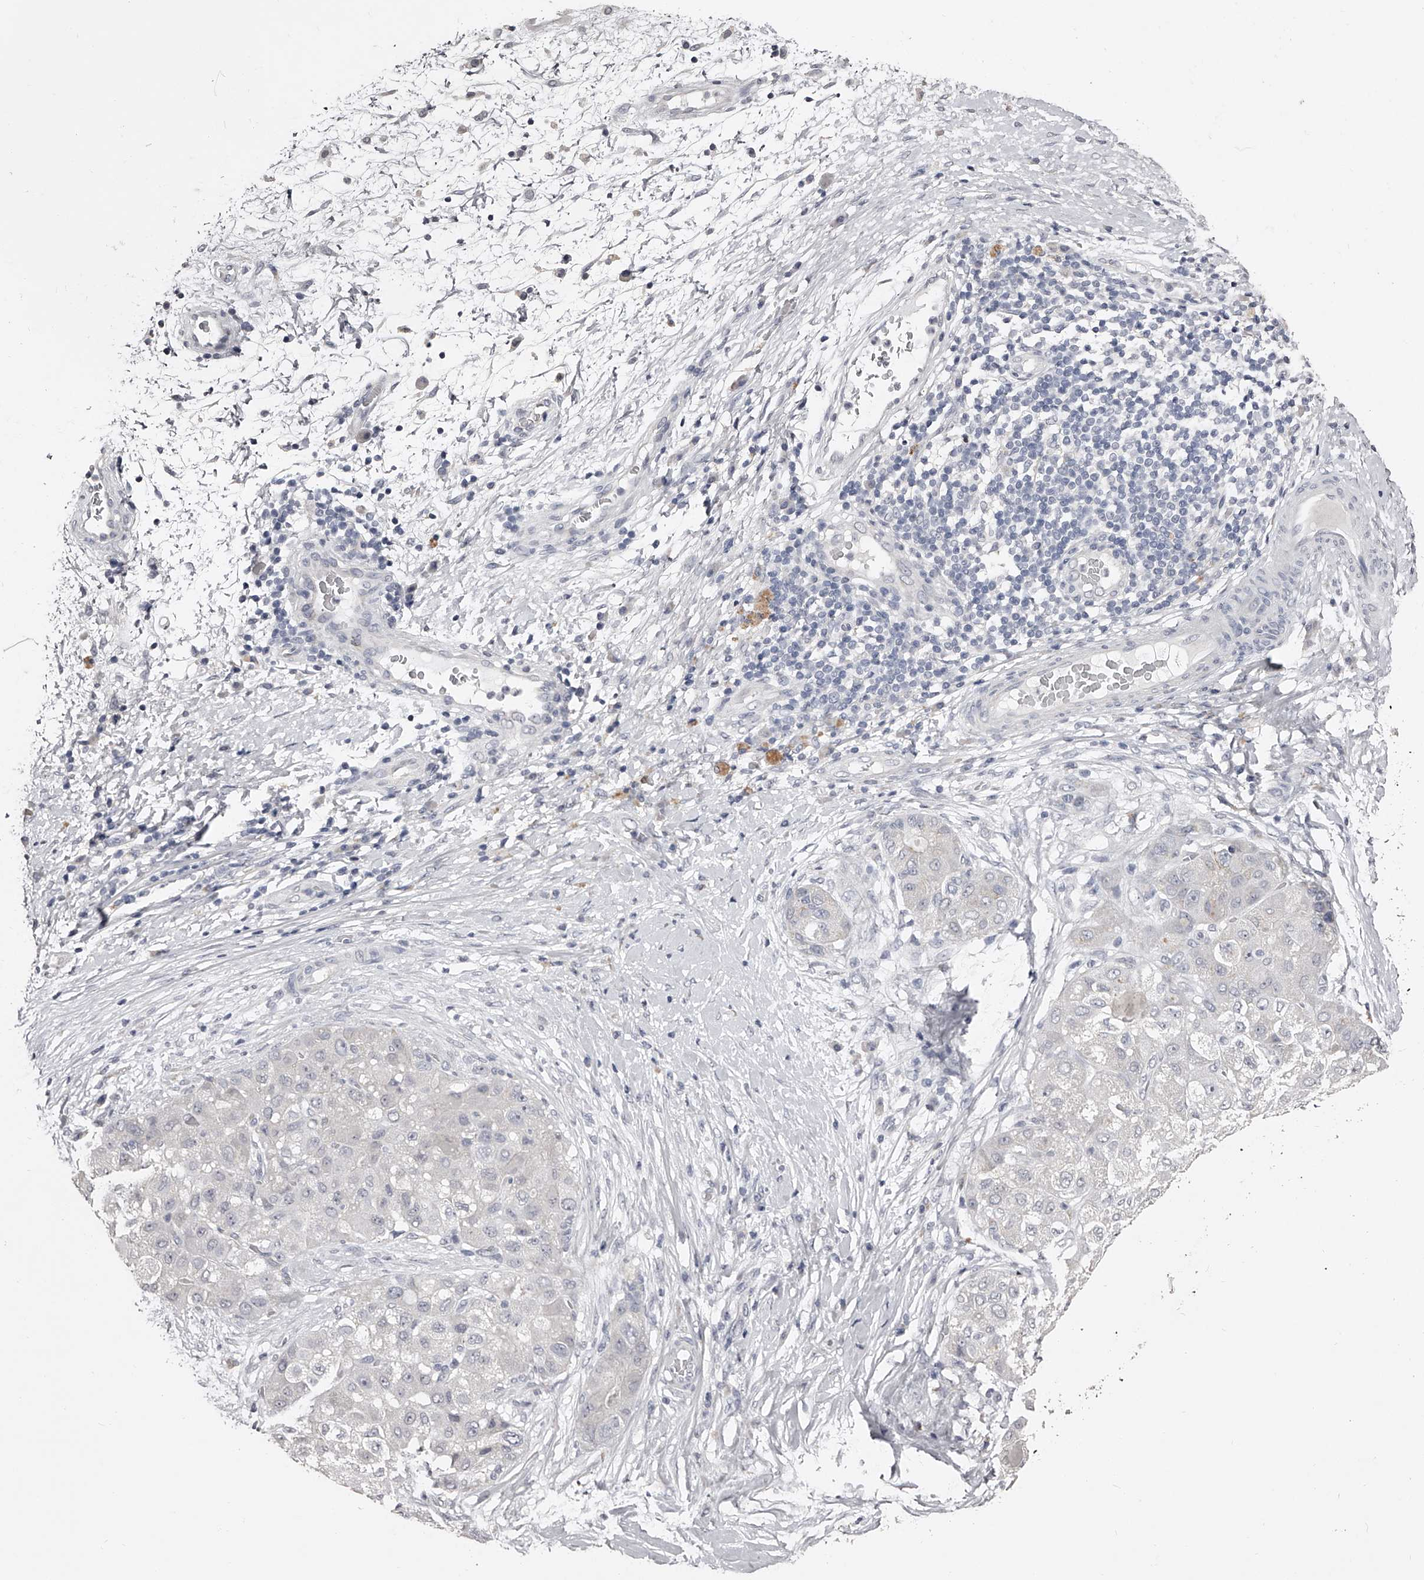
{"staining": {"intensity": "negative", "quantity": "none", "location": "none"}, "tissue": "liver cancer", "cell_type": "Tumor cells", "image_type": "cancer", "snomed": [{"axis": "morphology", "description": "Carcinoma, Hepatocellular, NOS"}, {"axis": "topography", "description": "Liver"}], "caption": "High magnification brightfield microscopy of hepatocellular carcinoma (liver) stained with DAB (3,3'-diaminobenzidine) (brown) and counterstained with hematoxylin (blue): tumor cells show no significant expression.", "gene": "NT5DC1", "patient": {"sex": "male", "age": 80}}